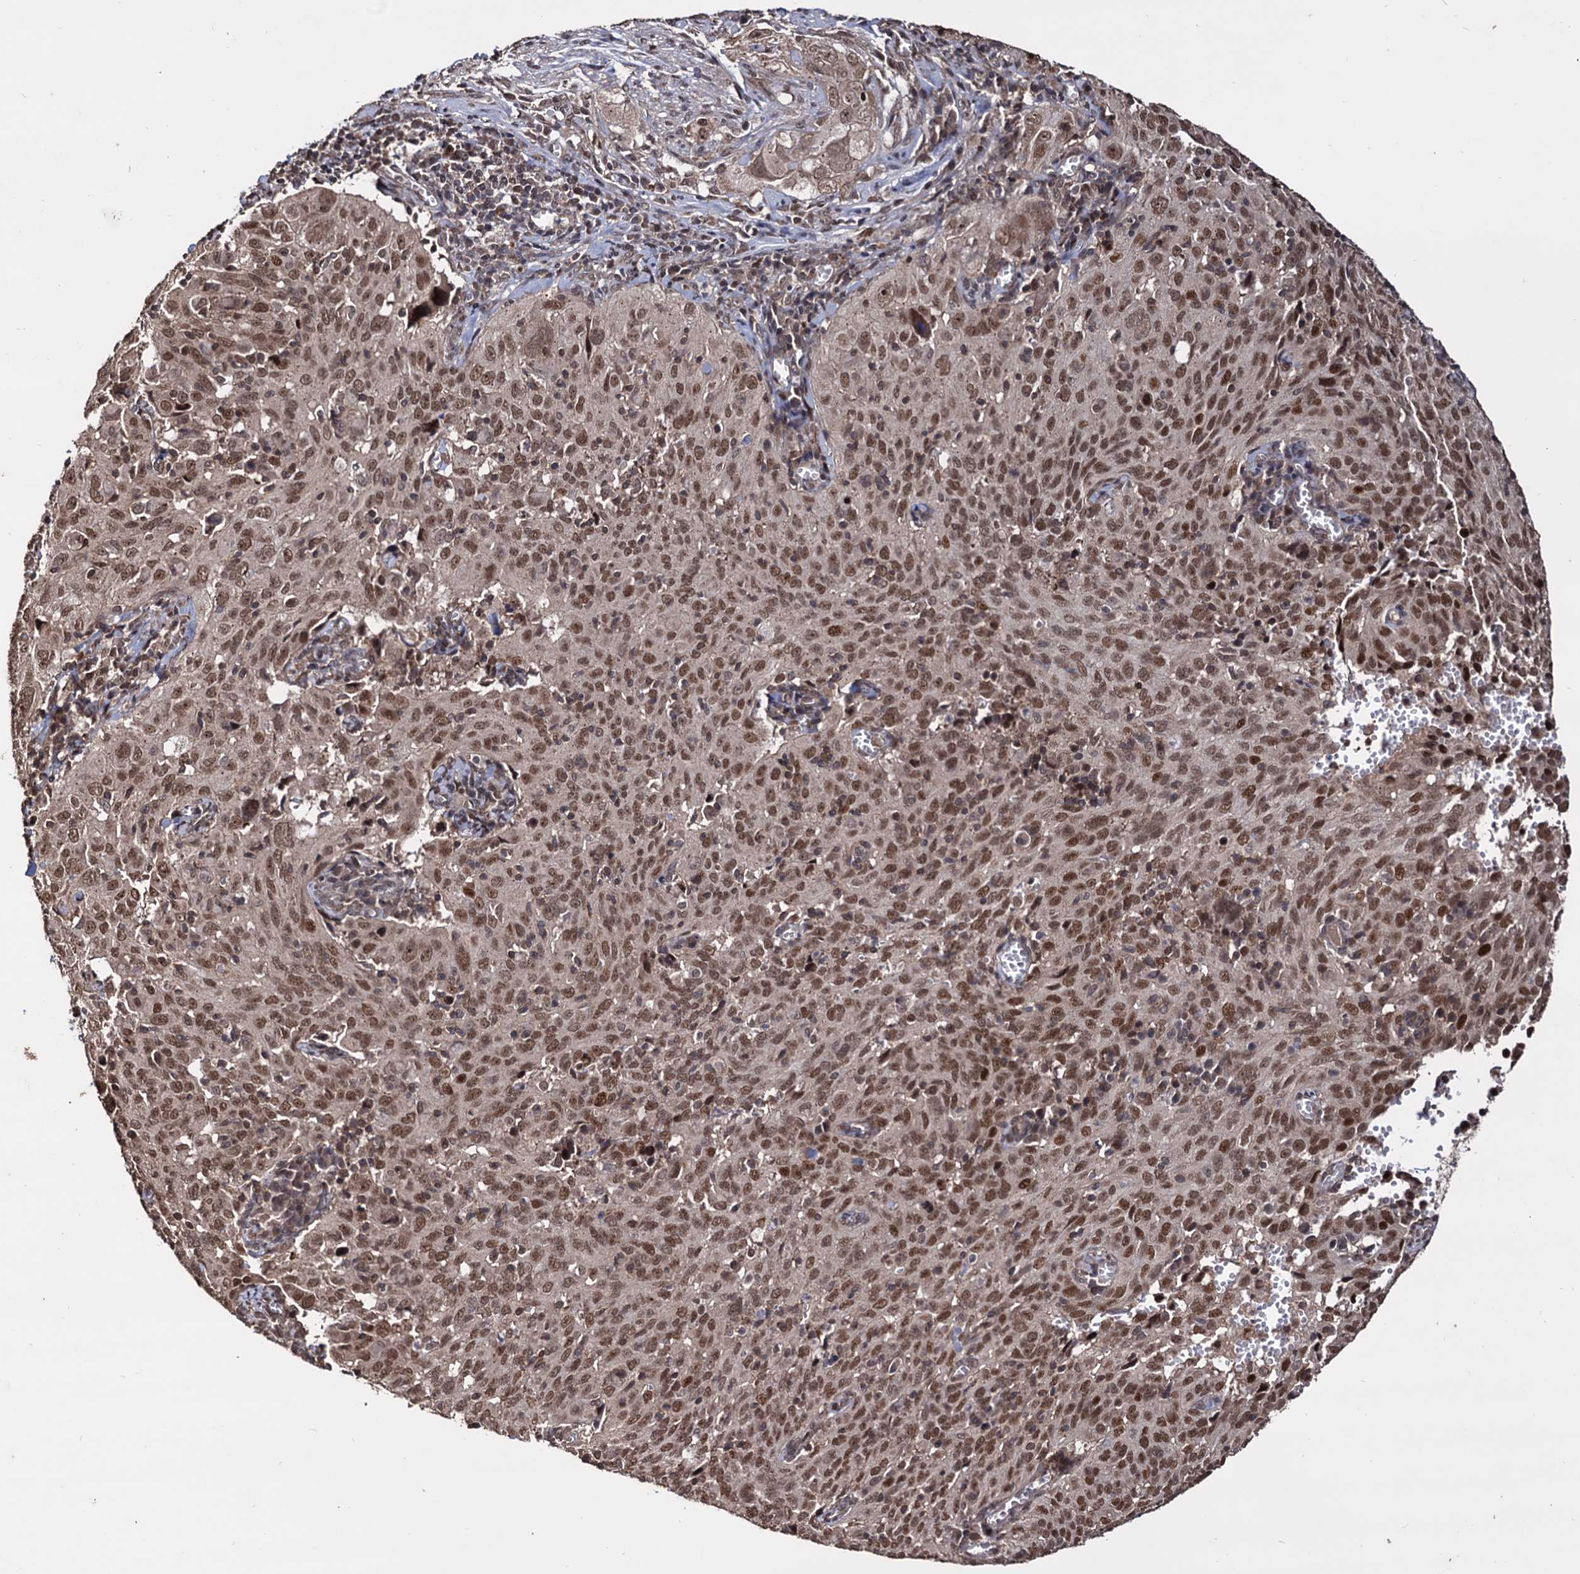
{"staining": {"intensity": "moderate", "quantity": ">75%", "location": "nuclear"}, "tissue": "cervical cancer", "cell_type": "Tumor cells", "image_type": "cancer", "snomed": [{"axis": "morphology", "description": "Squamous cell carcinoma, NOS"}, {"axis": "topography", "description": "Cervix"}], "caption": "This image exhibits IHC staining of human squamous cell carcinoma (cervical), with medium moderate nuclear expression in approximately >75% of tumor cells.", "gene": "KLF5", "patient": {"sex": "female", "age": 31}}